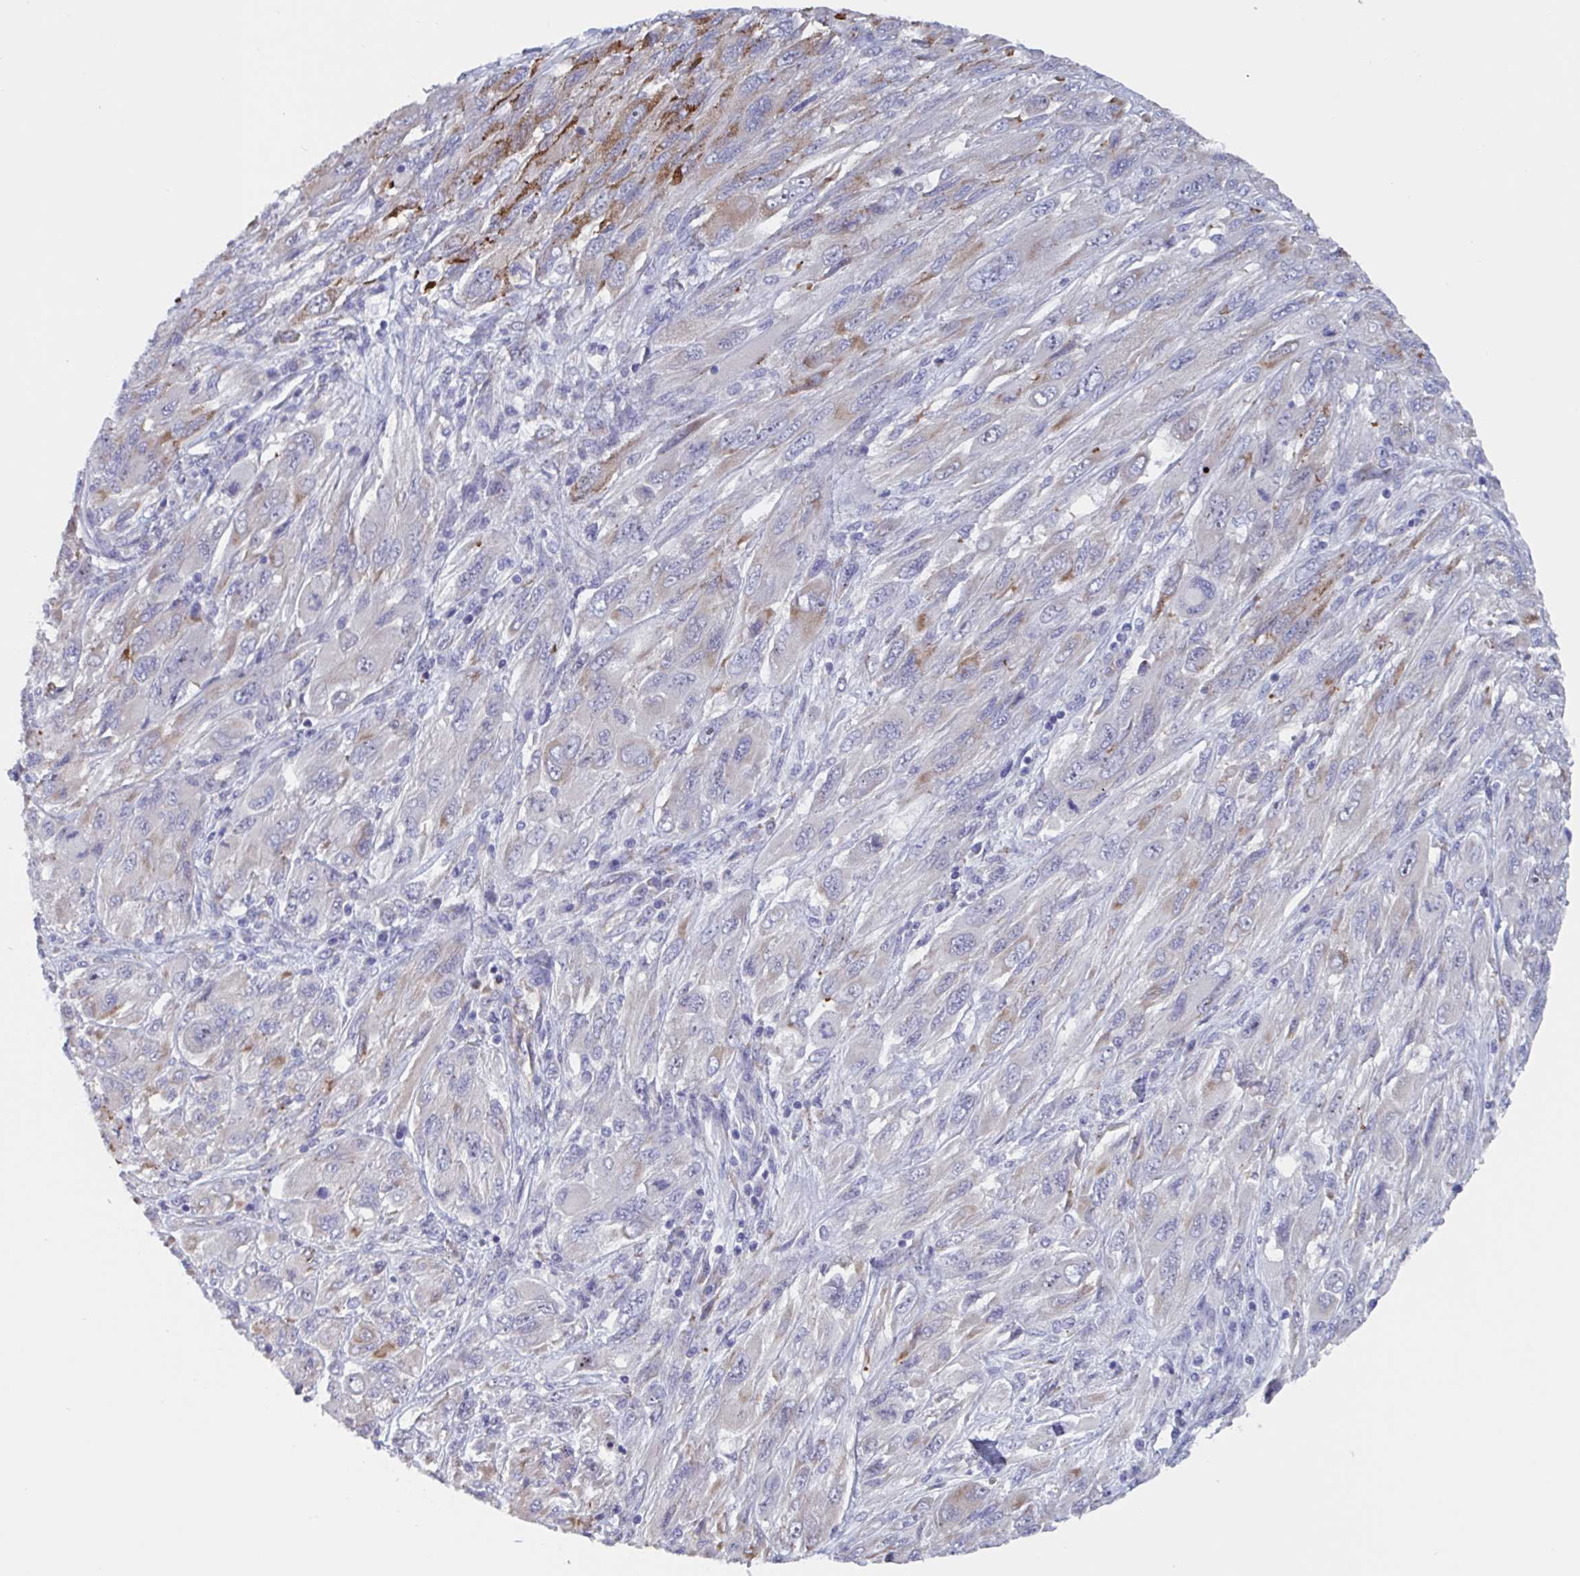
{"staining": {"intensity": "negative", "quantity": "none", "location": "none"}, "tissue": "melanoma", "cell_type": "Tumor cells", "image_type": "cancer", "snomed": [{"axis": "morphology", "description": "Malignant melanoma, NOS"}, {"axis": "topography", "description": "Skin"}], "caption": "Image shows no significant protein expression in tumor cells of melanoma.", "gene": "ST14", "patient": {"sex": "female", "age": 91}}